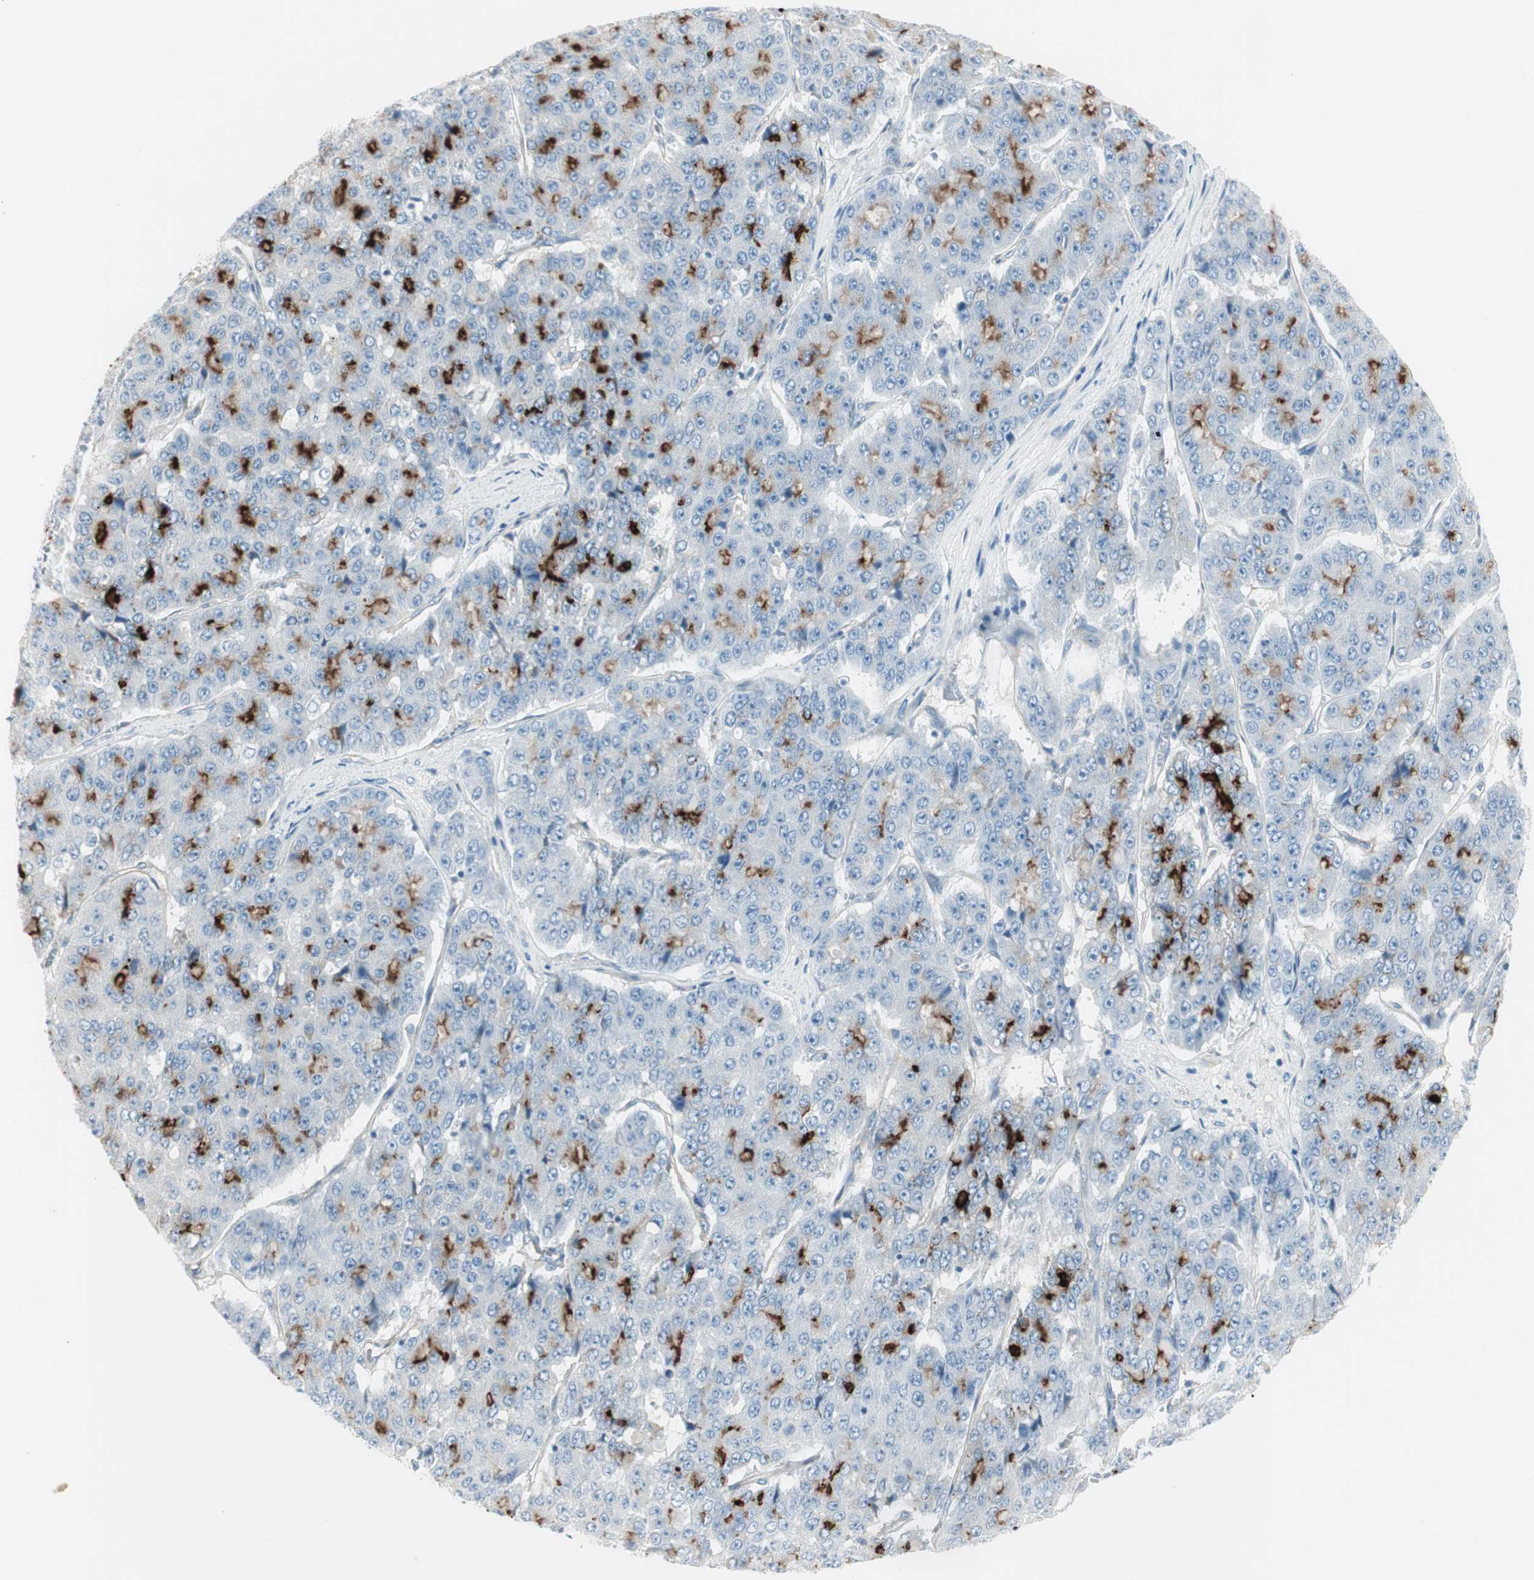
{"staining": {"intensity": "moderate", "quantity": "25%-75%", "location": "cytoplasmic/membranous"}, "tissue": "pancreatic cancer", "cell_type": "Tumor cells", "image_type": "cancer", "snomed": [{"axis": "morphology", "description": "Adenocarcinoma, NOS"}, {"axis": "topography", "description": "Pancreas"}], "caption": "Pancreatic cancer (adenocarcinoma) stained for a protein (brown) displays moderate cytoplasmic/membranous positive expression in about 25%-75% of tumor cells.", "gene": "CDHR5", "patient": {"sex": "male", "age": 50}}